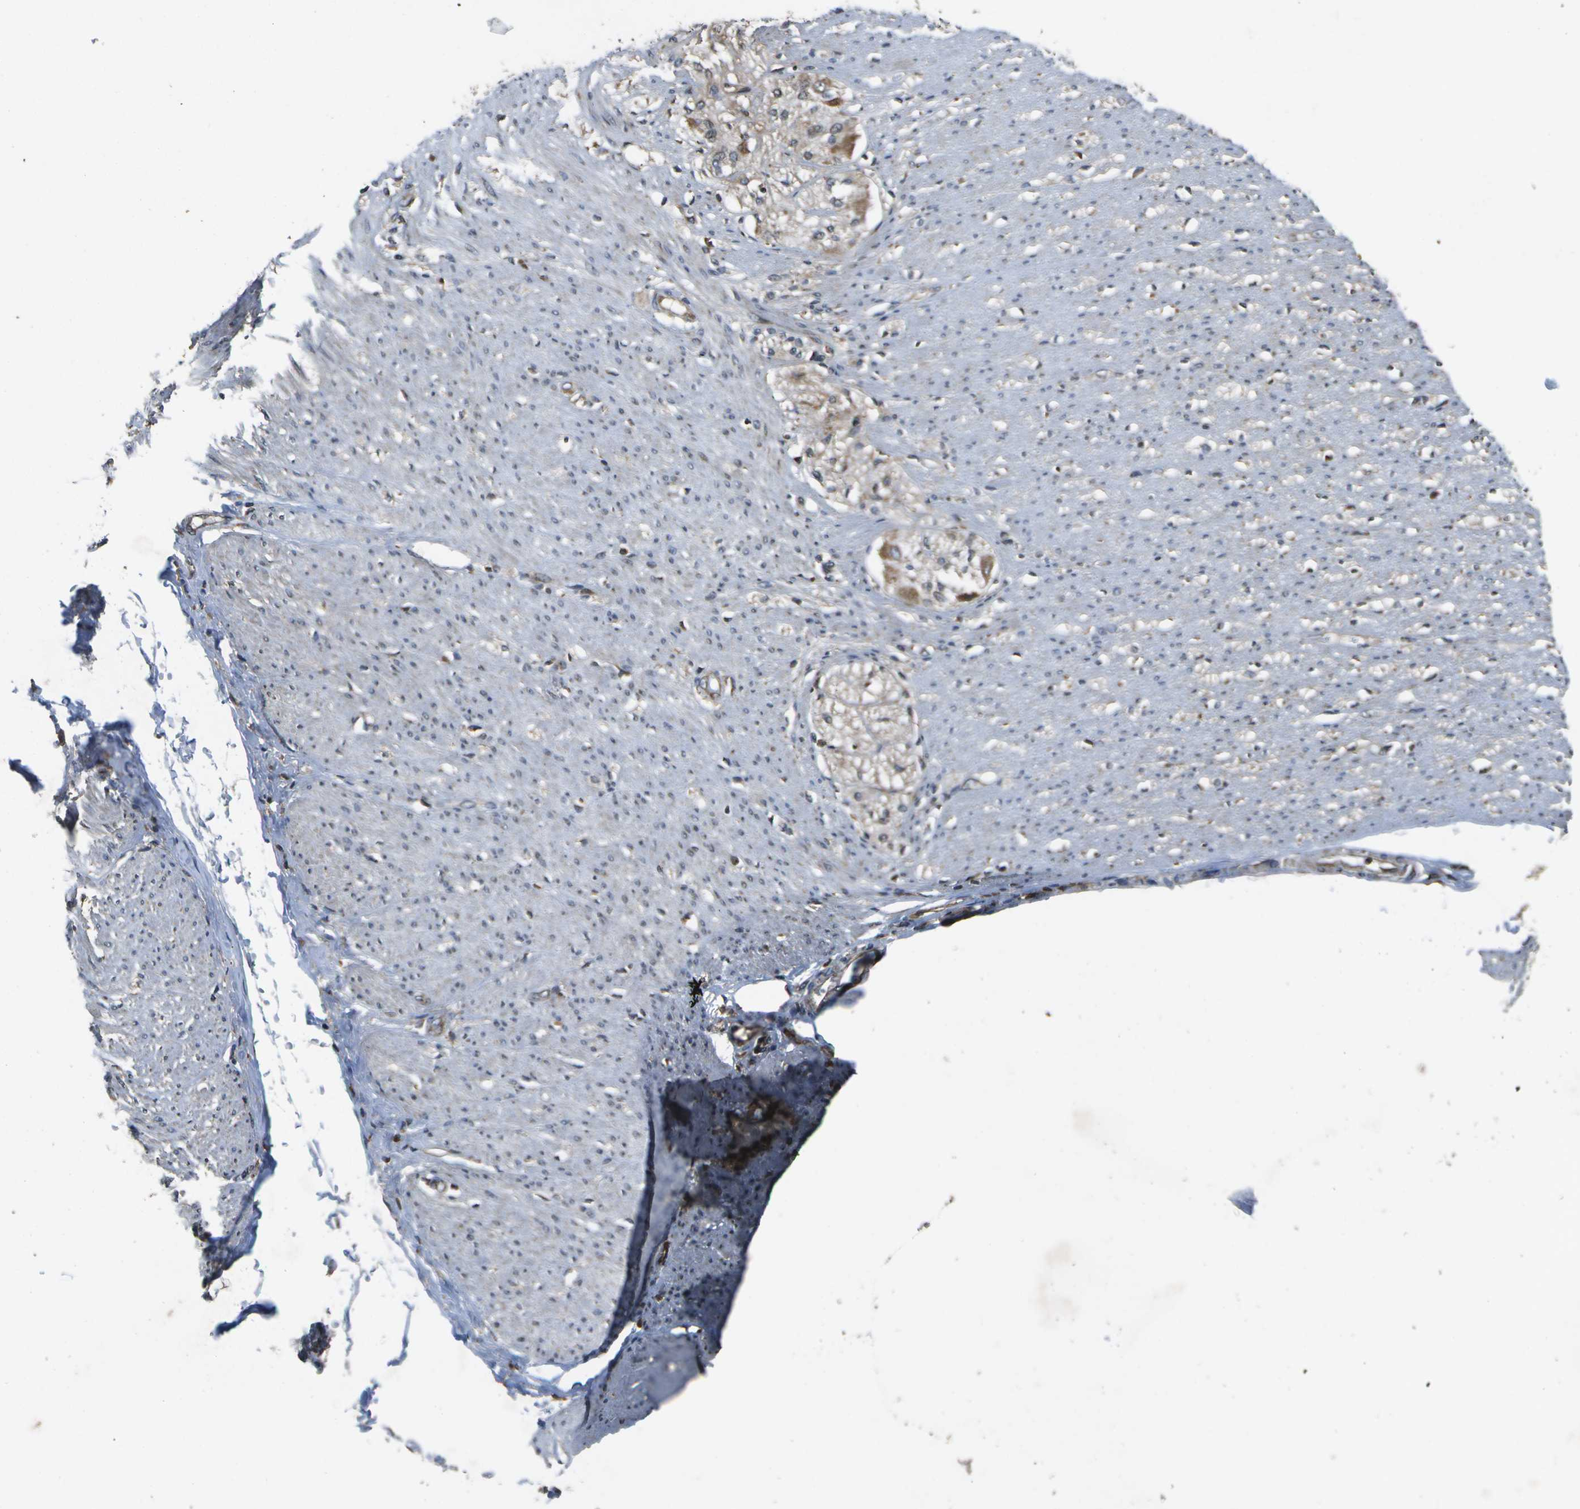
{"staining": {"intensity": "weak", "quantity": "25%-75%", "location": "cytoplasmic/membranous"}, "tissue": "adipose tissue", "cell_type": "Adipocytes", "image_type": "normal", "snomed": [{"axis": "morphology", "description": "Normal tissue, NOS"}, {"axis": "morphology", "description": "Adenocarcinoma, NOS"}, {"axis": "topography", "description": "Colon"}, {"axis": "topography", "description": "Peripheral nerve tissue"}], "caption": "Brown immunohistochemical staining in normal adipose tissue shows weak cytoplasmic/membranous positivity in approximately 25%-75% of adipocytes. The staining was performed using DAB, with brown indicating positive protein expression. Nuclei are stained blue with hematoxylin.", "gene": "HFE", "patient": {"sex": "male", "age": 14}}